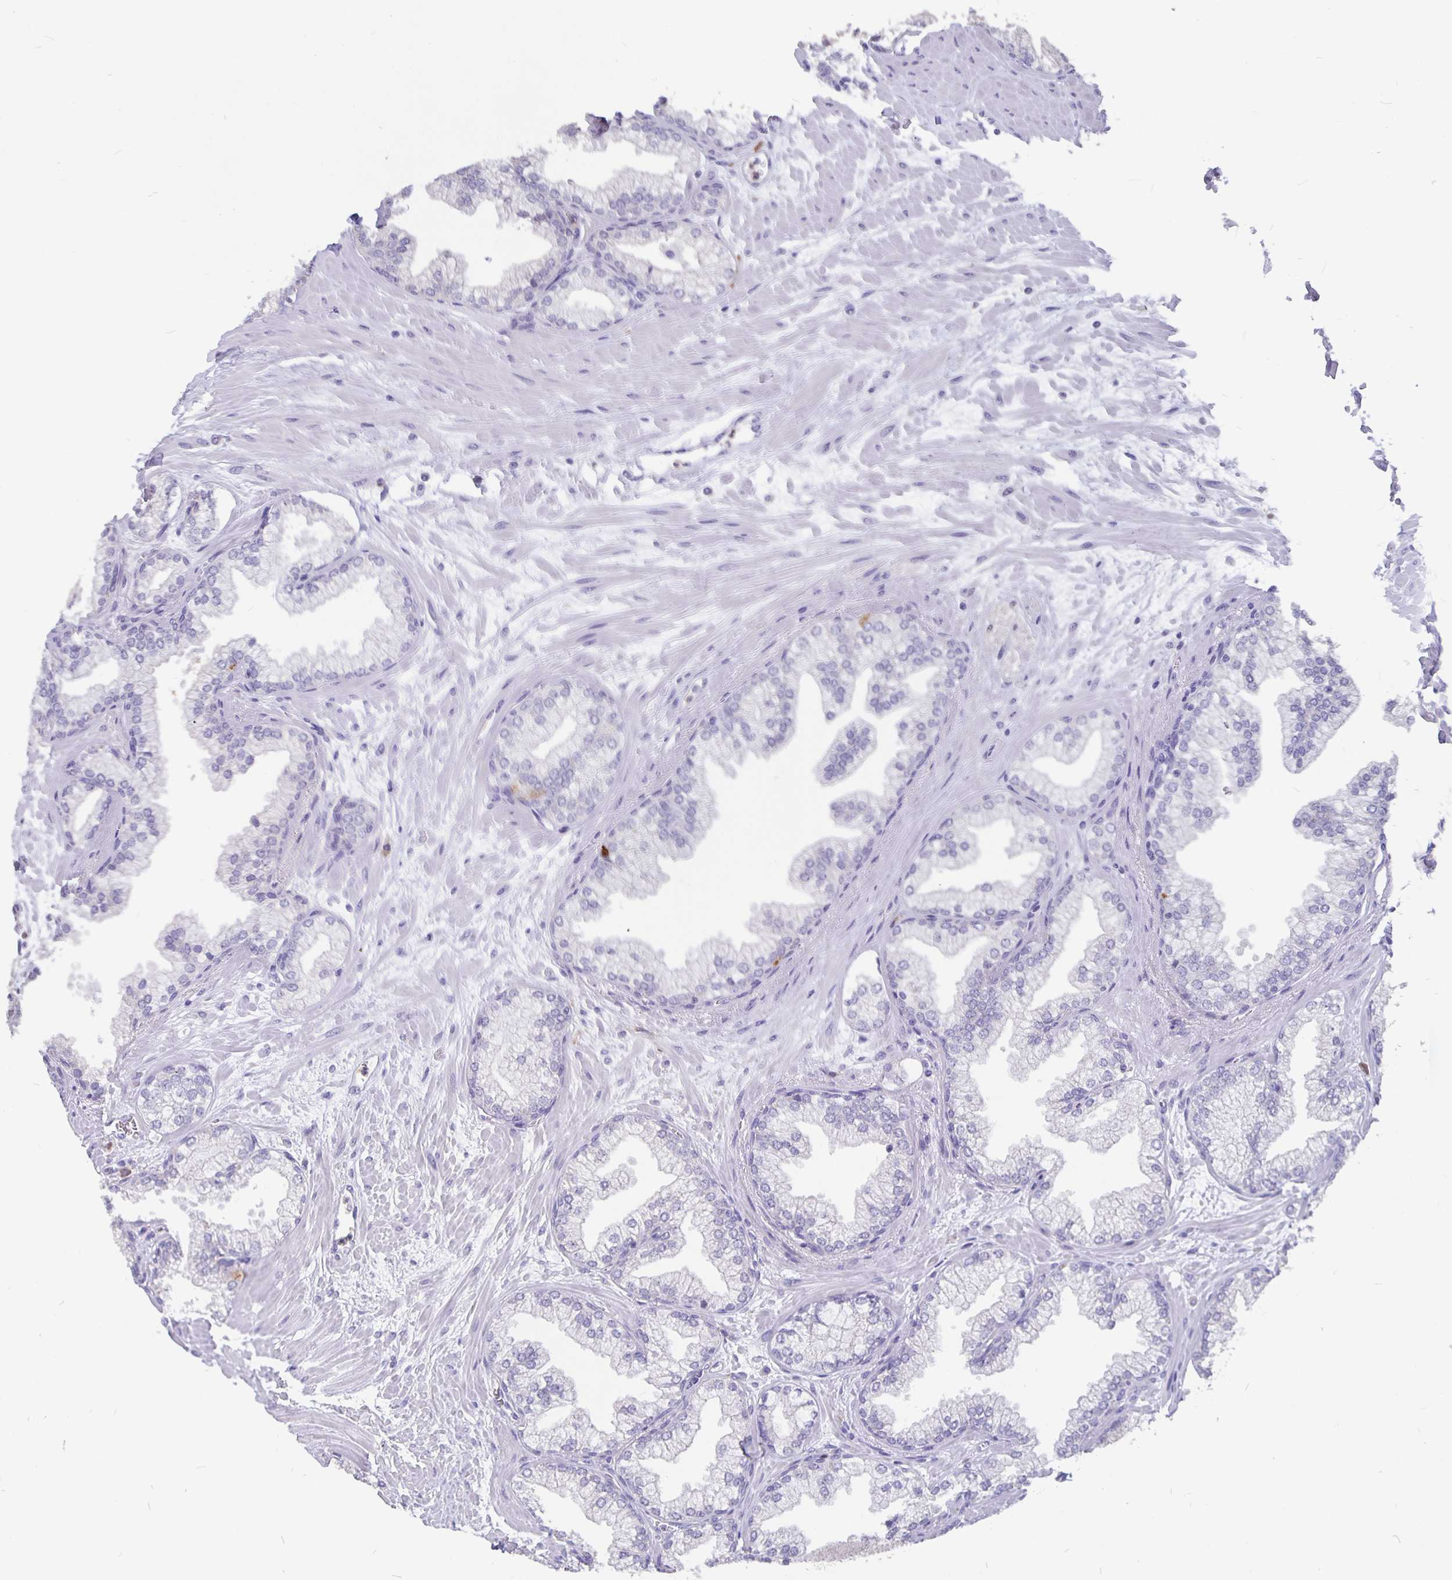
{"staining": {"intensity": "negative", "quantity": "none", "location": "none"}, "tissue": "prostate", "cell_type": "Glandular cells", "image_type": "normal", "snomed": [{"axis": "morphology", "description": "Normal tissue, NOS"}, {"axis": "topography", "description": "Prostate"}, {"axis": "topography", "description": "Peripheral nerve tissue"}], "caption": "Prostate was stained to show a protein in brown. There is no significant staining in glandular cells. (DAB (3,3'-diaminobenzidine) immunohistochemistry, high magnification).", "gene": "GPX4", "patient": {"sex": "male", "age": 61}}